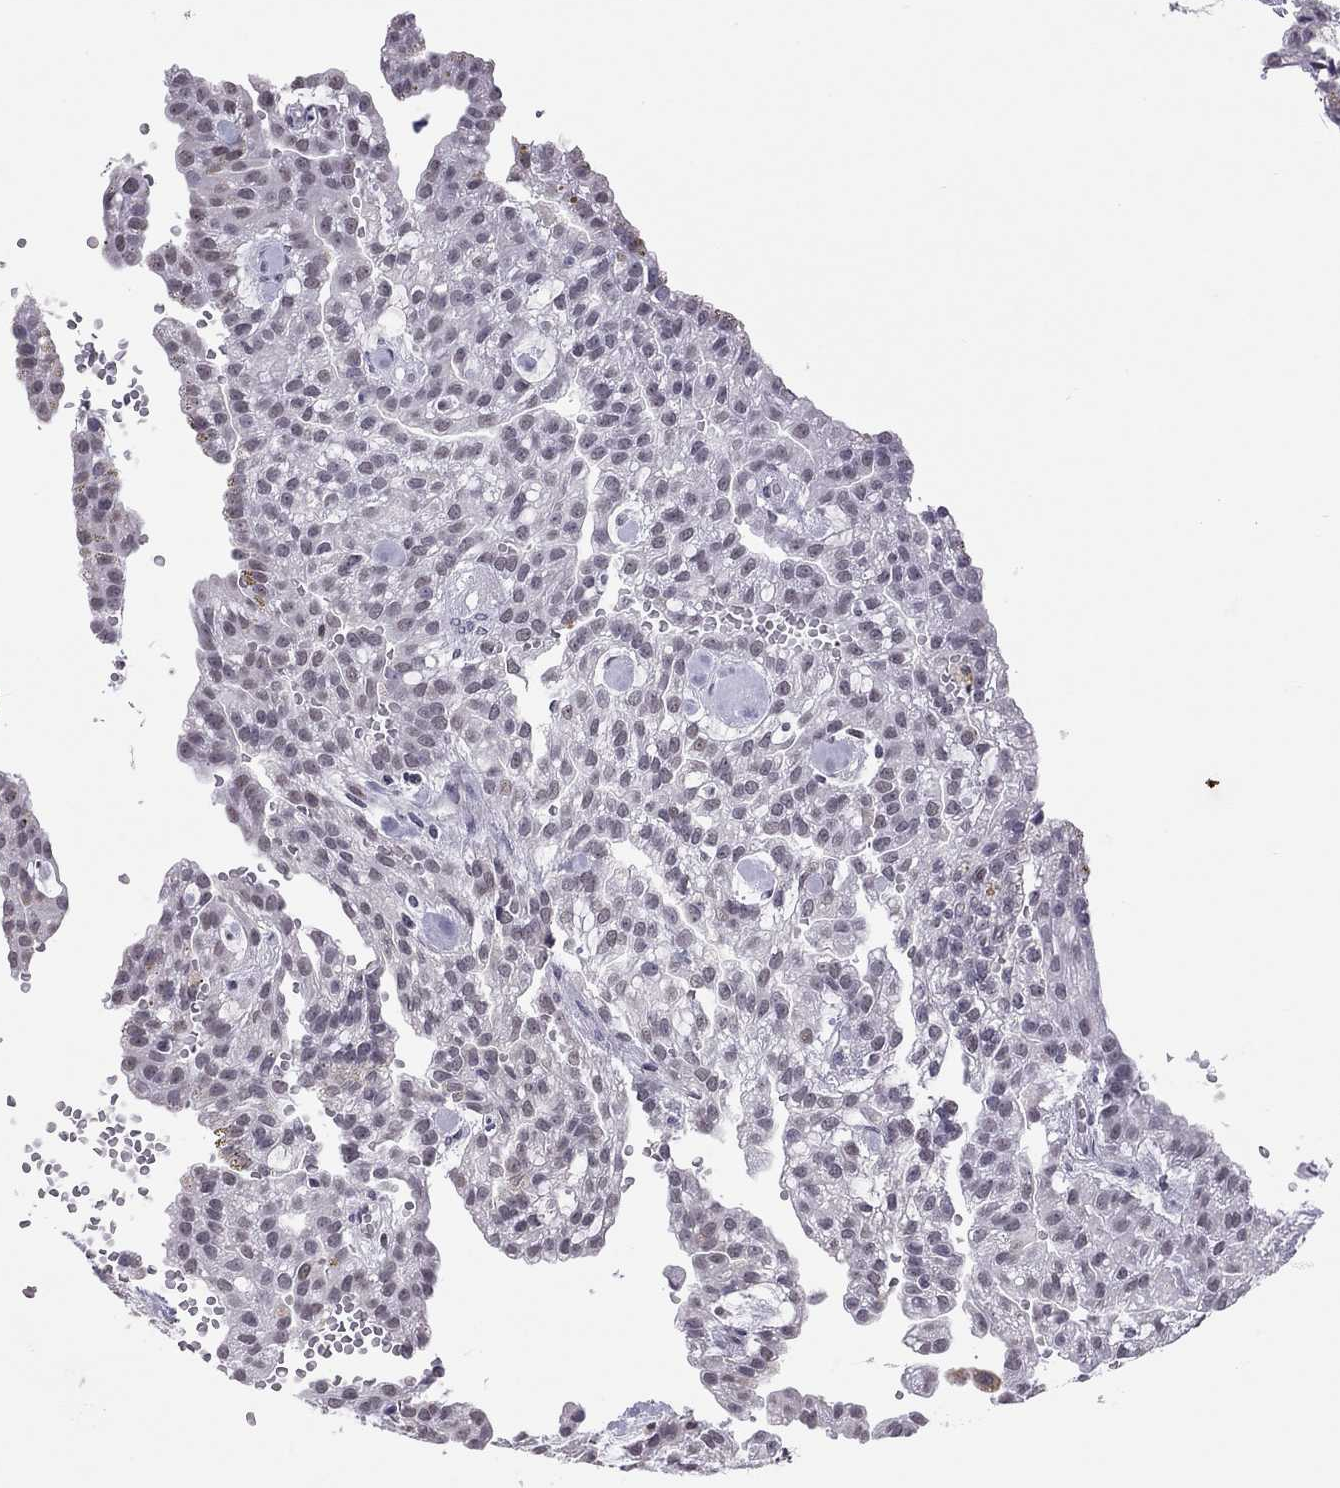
{"staining": {"intensity": "negative", "quantity": "none", "location": "none"}, "tissue": "renal cancer", "cell_type": "Tumor cells", "image_type": "cancer", "snomed": [{"axis": "morphology", "description": "Adenocarcinoma, NOS"}, {"axis": "topography", "description": "Kidney"}], "caption": "Micrograph shows no protein expression in tumor cells of renal cancer tissue.", "gene": "PPP1R3A", "patient": {"sex": "male", "age": 63}}